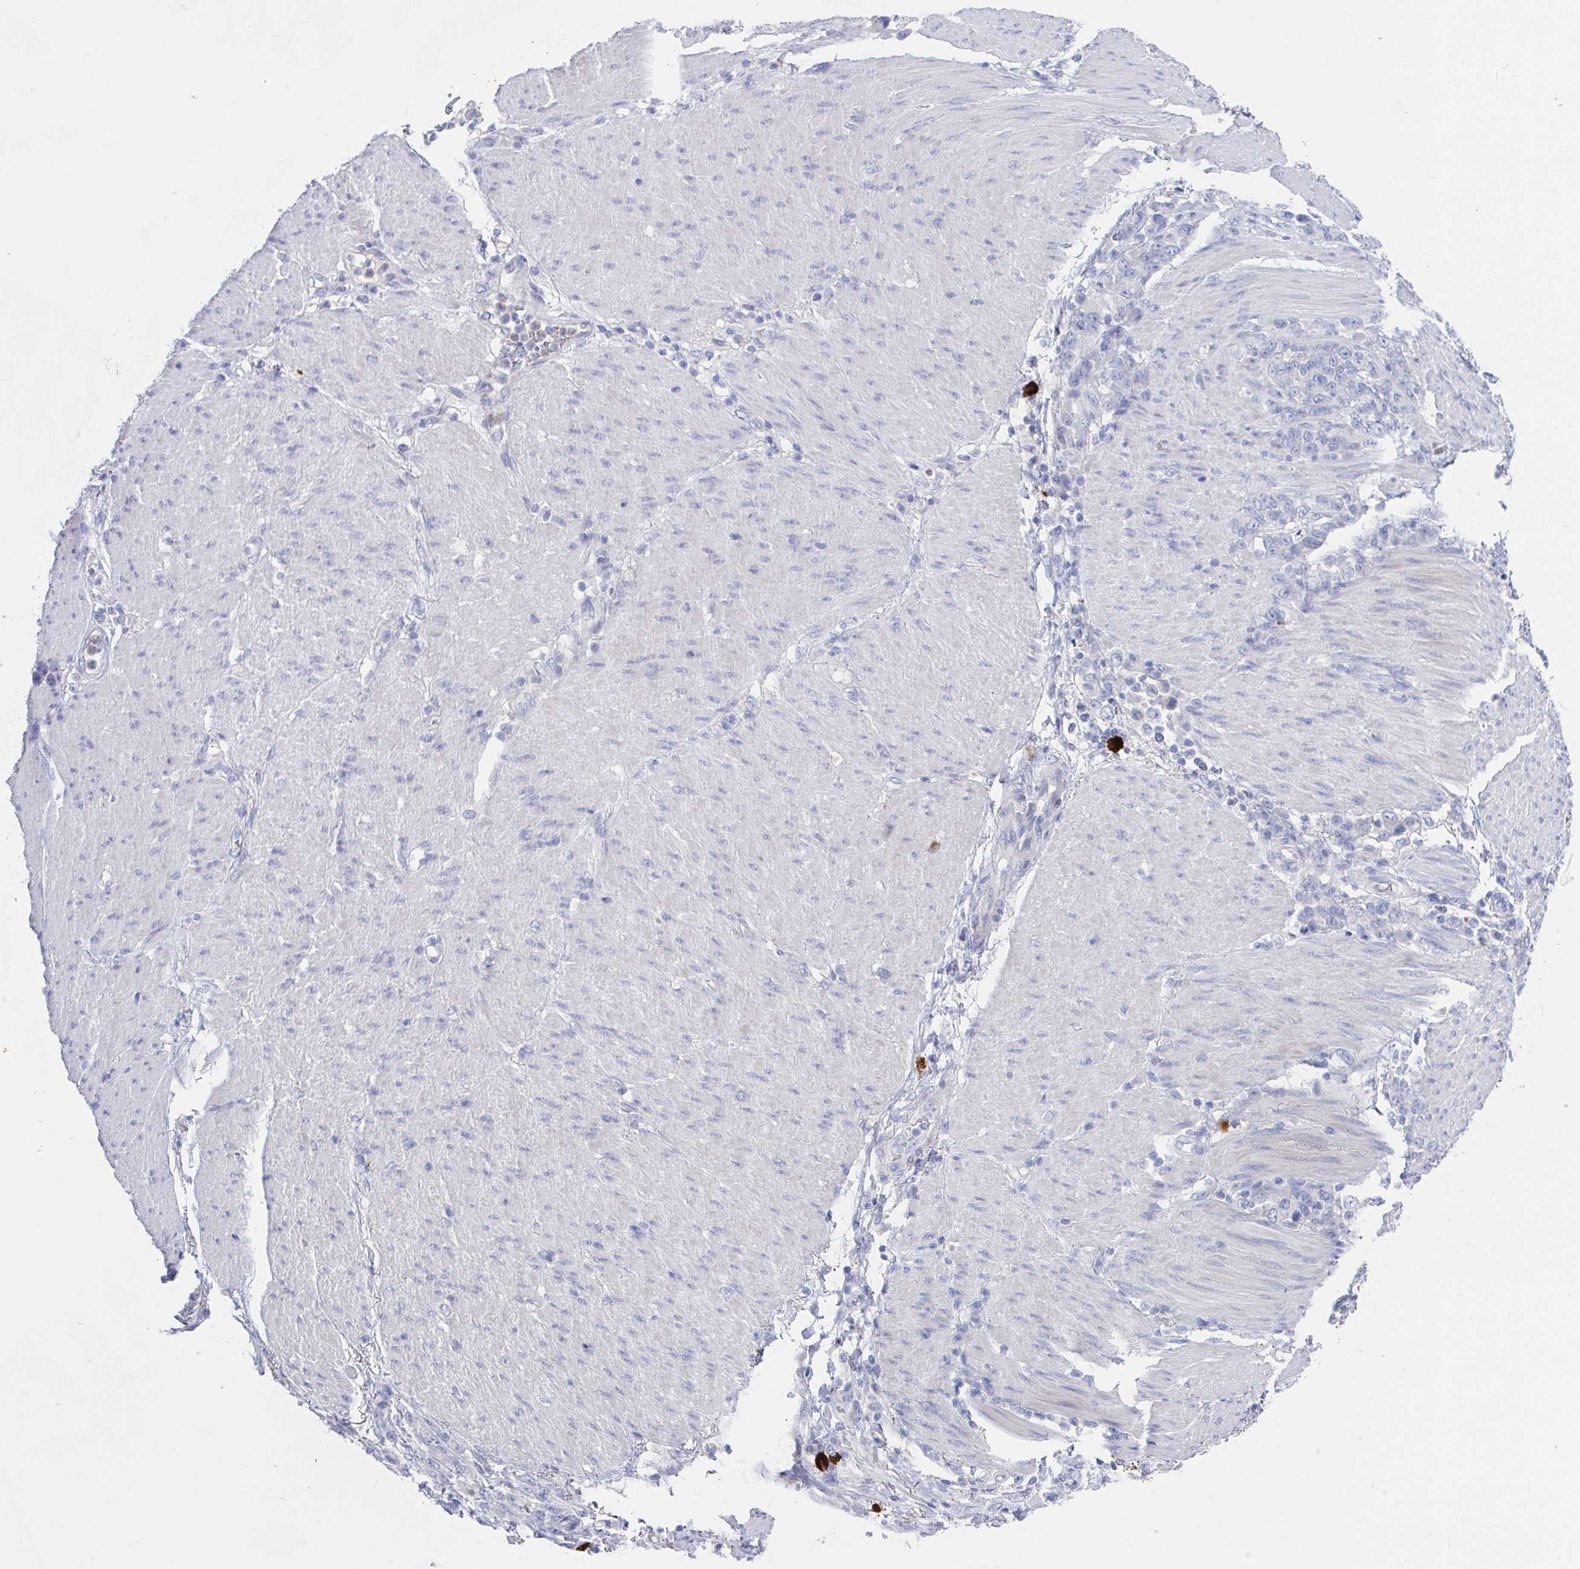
{"staining": {"intensity": "negative", "quantity": "none", "location": "none"}, "tissue": "stomach cancer", "cell_type": "Tumor cells", "image_type": "cancer", "snomed": [{"axis": "morphology", "description": "Adenocarcinoma, NOS"}, {"axis": "topography", "description": "Stomach"}], "caption": "Image shows no significant protein expression in tumor cells of adenocarcinoma (stomach).", "gene": "KCNK5", "patient": {"sex": "female", "age": 79}}